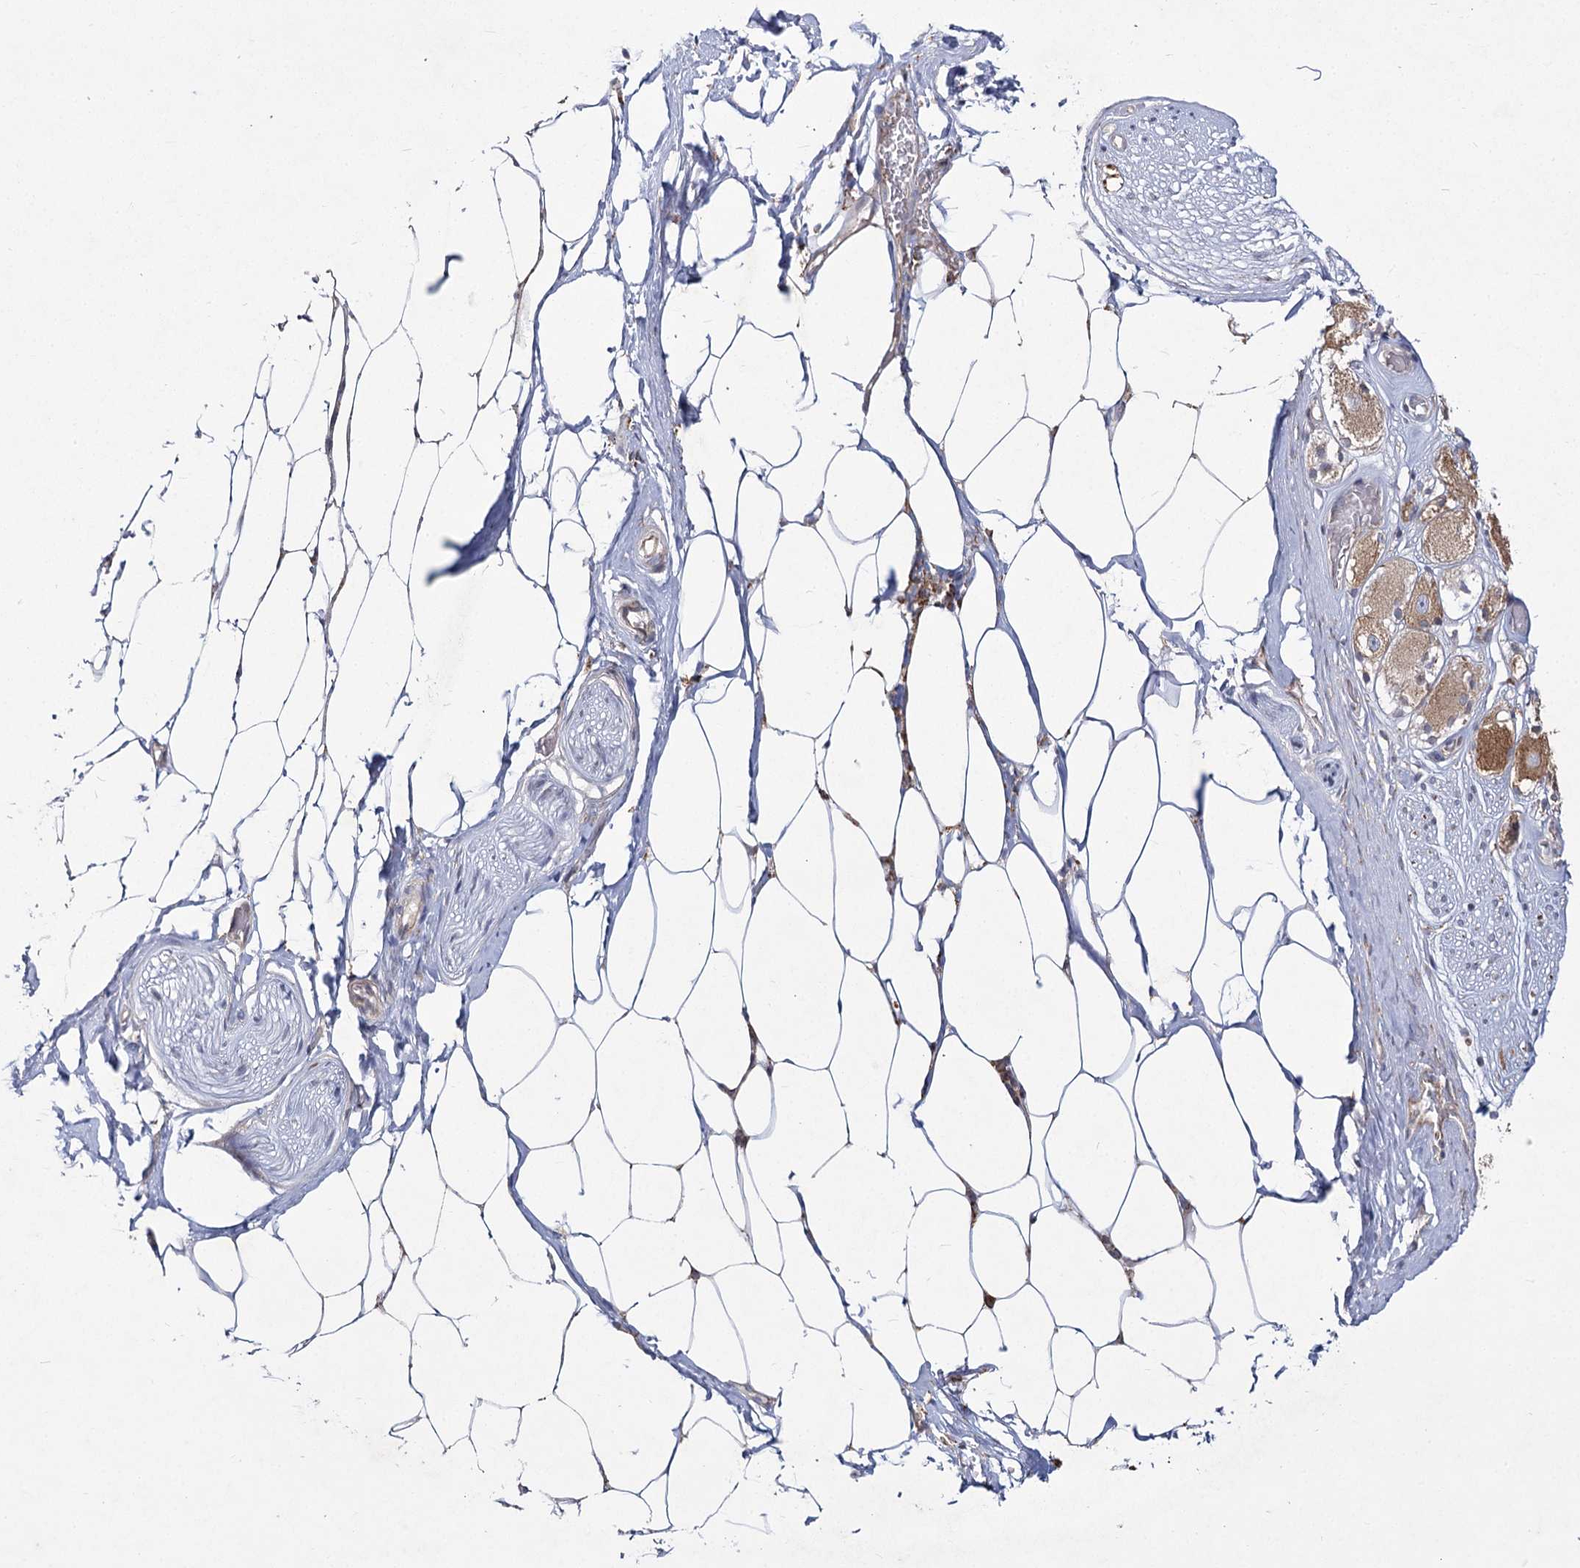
{"staining": {"intensity": "negative", "quantity": "none", "location": "none"}, "tissue": "adipose tissue", "cell_type": "Adipocytes", "image_type": "normal", "snomed": [{"axis": "morphology", "description": "Normal tissue, NOS"}, {"axis": "morphology", "description": "Adenocarcinoma, Low grade"}, {"axis": "topography", "description": "Prostate"}, {"axis": "topography", "description": "Peripheral nerve tissue"}], "caption": "High power microscopy histopathology image of an immunohistochemistry histopathology image of unremarkable adipose tissue, revealing no significant positivity in adipocytes.", "gene": "NHLRC2", "patient": {"sex": "male", "age": 63}}